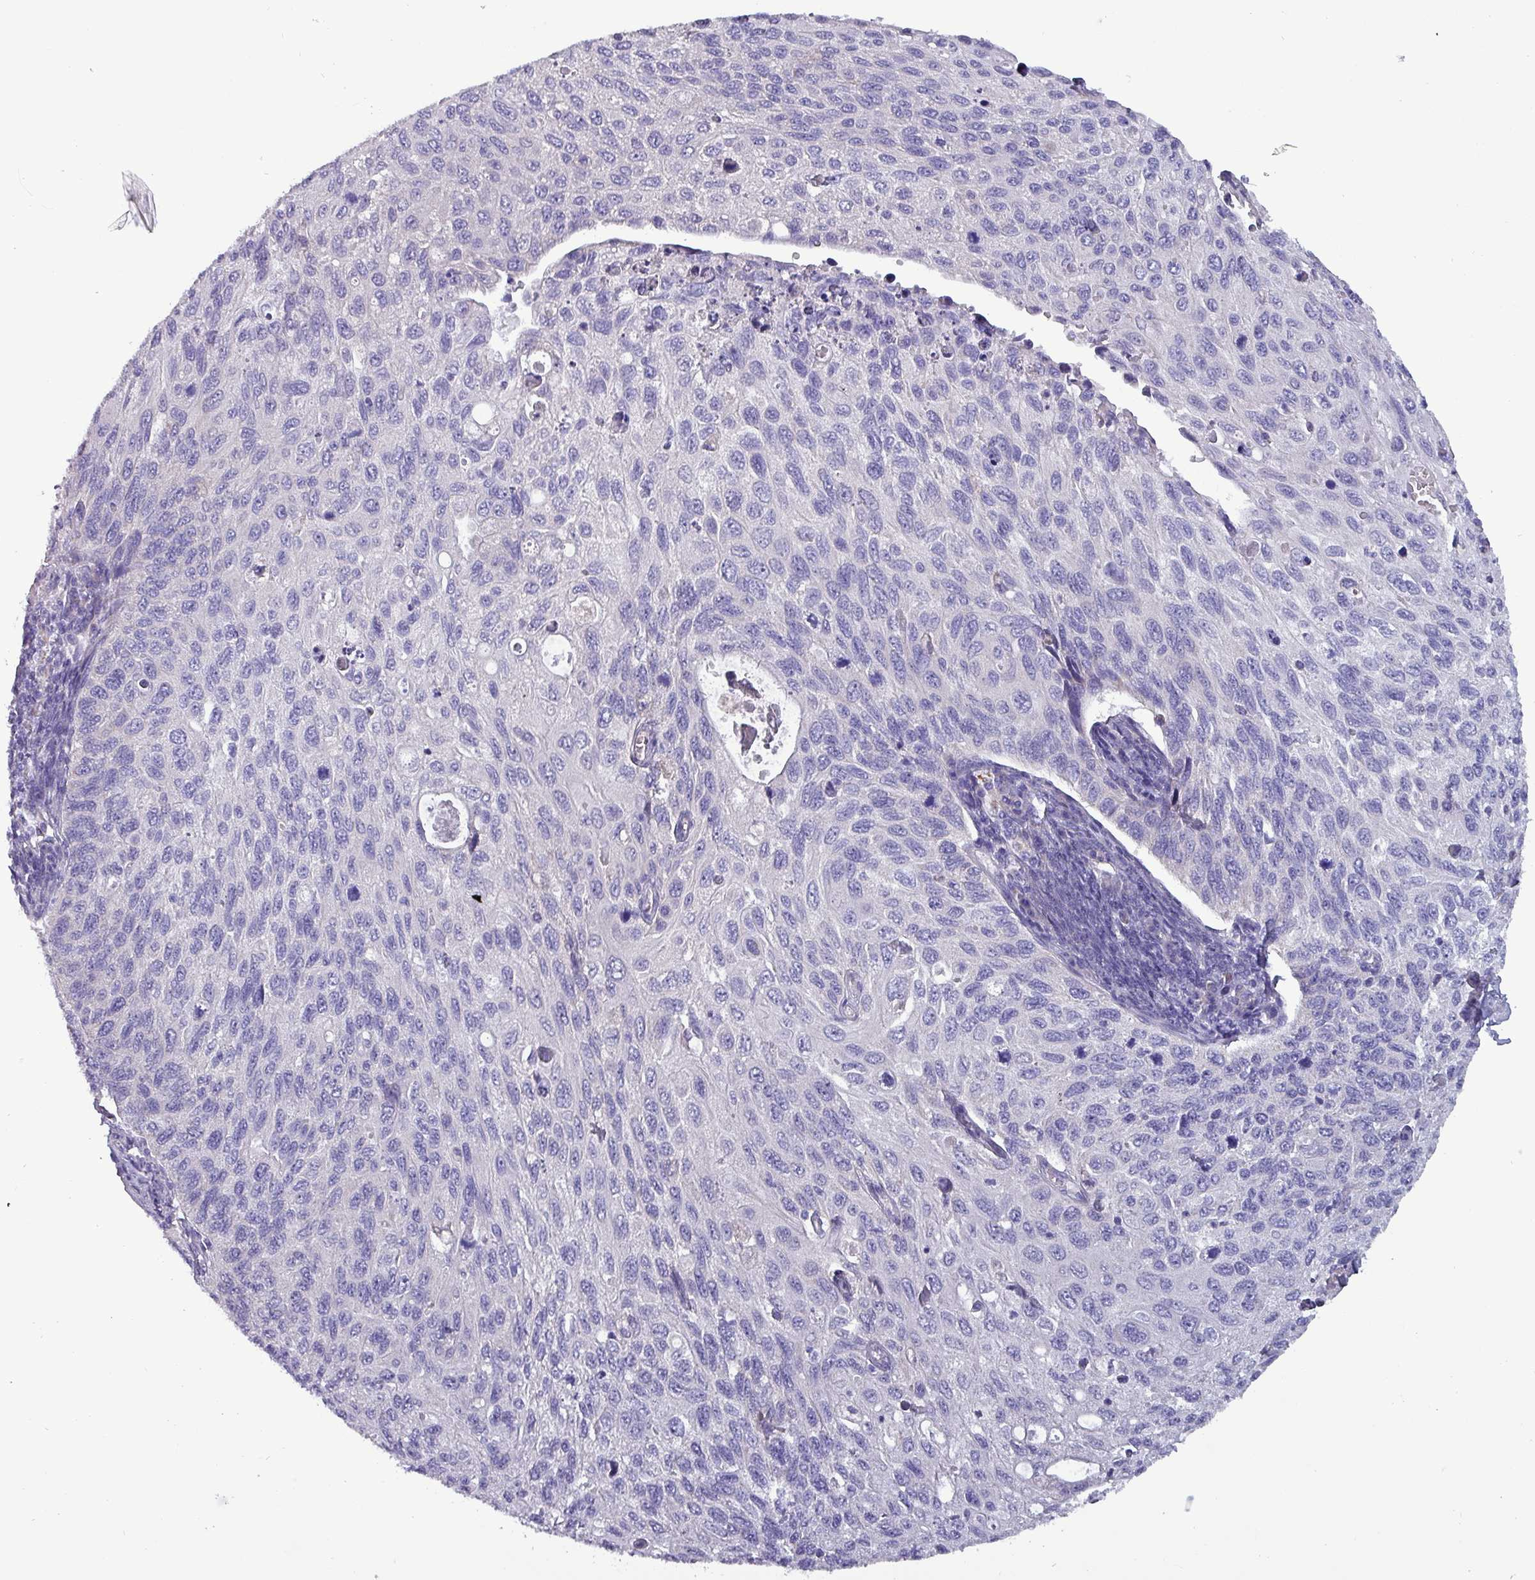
{"staining": {"intensity": "negative", "quantity": "none", "location": "none"}, "tissue": "cervical cancer", "cell_type": "Tumor cells", "image_type": "cancer", "snomed": [{"axis": "morphology", "description": "Squamous cell carcinoma, NOS"}, {"axis": "topography", "description": "Cervix"}], "caption": "An immunohistochemistry (IHC) histopathology image of cervical cancer (squamous cell carcinoma) is shown. There is no staining in tumor cells of cervical cancer (squamous cell carcinoma). (DAB (3,3'-diaminobenzidine) immunohistochemistry, high magnification).", "gene": "HSD3B7", "patient": {"sex": "female", "age": 70}}